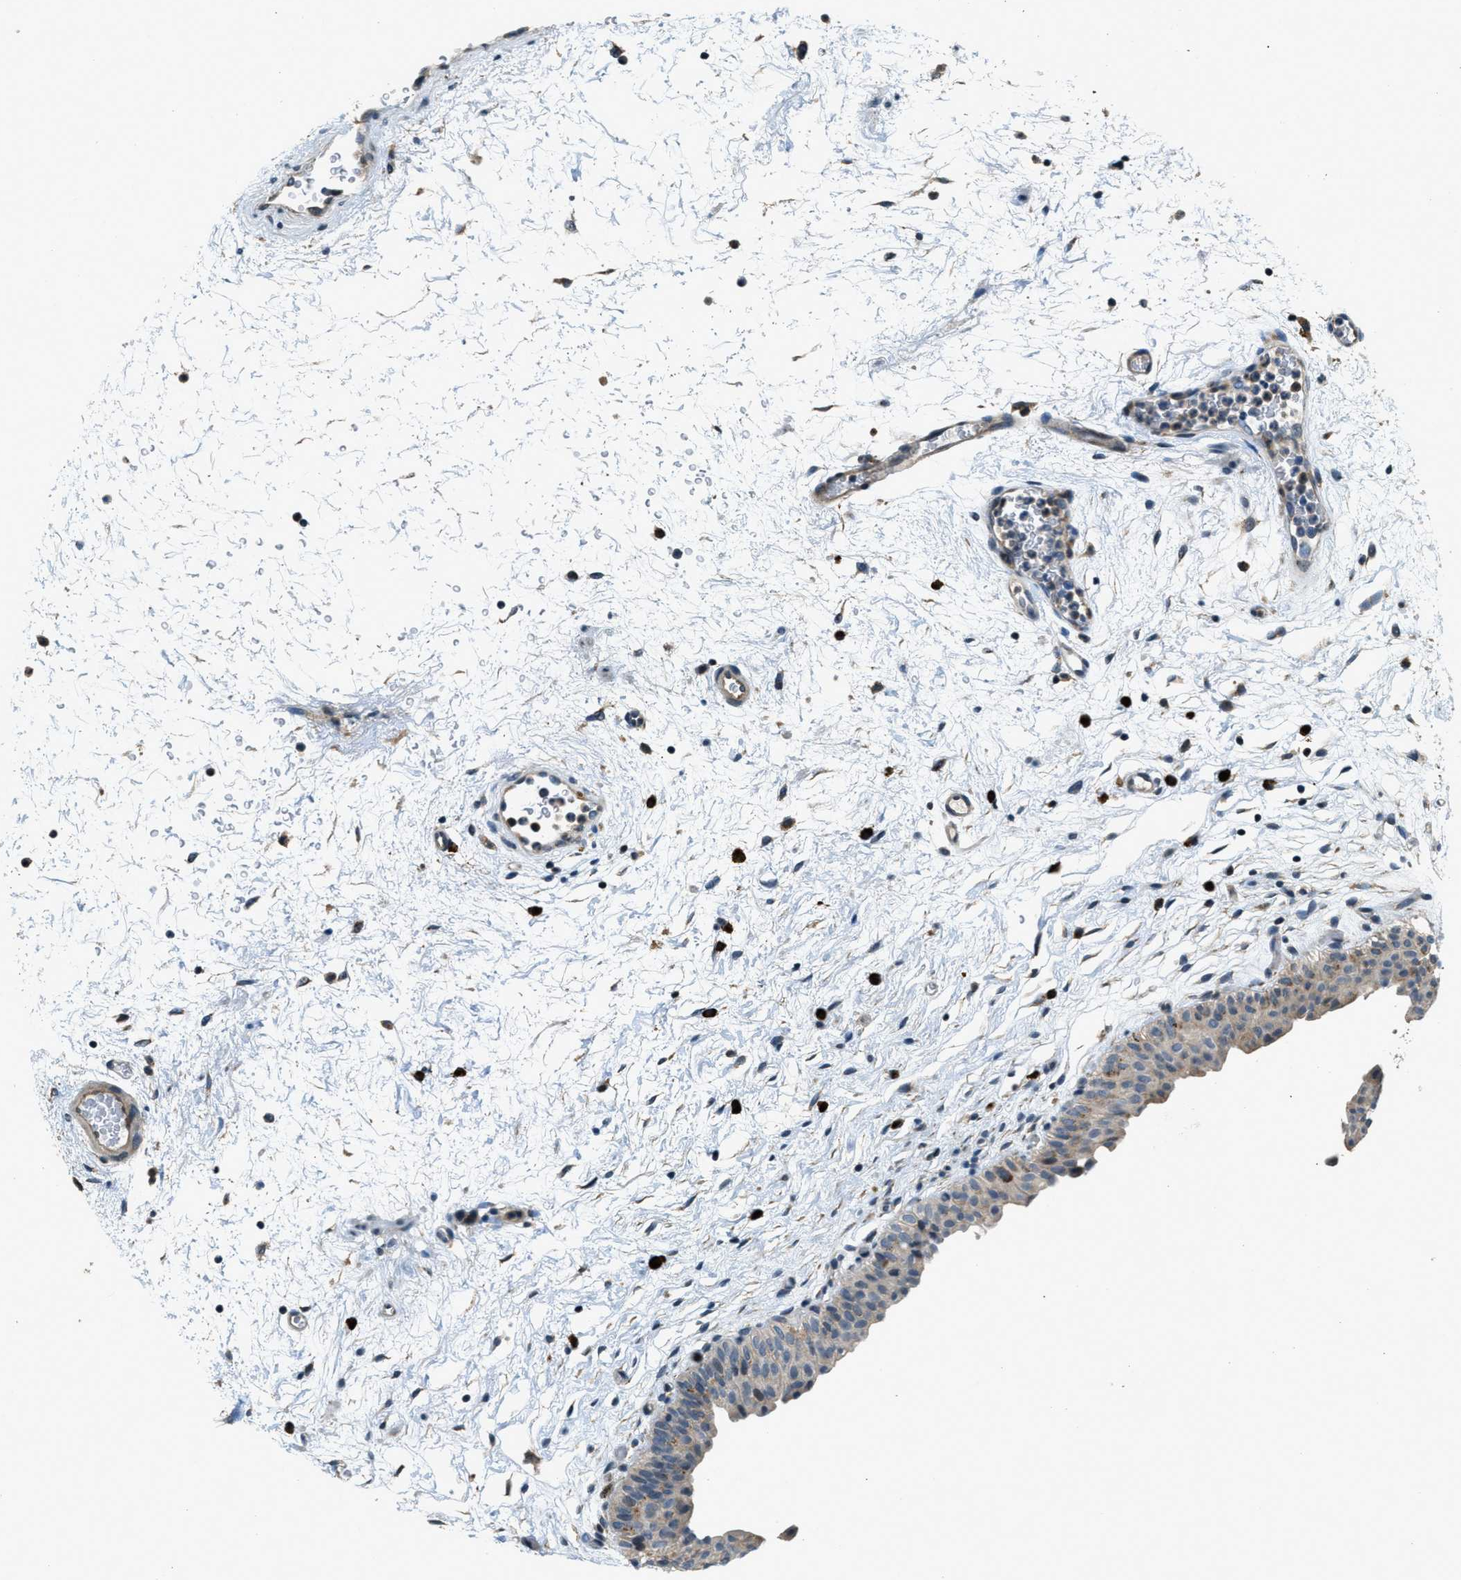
{"staining": {"intensity": "moderate", "quantity": "<25%", "location": "cytoplasmic/membranous,nuclear"}, "tissue": "urinary bladder", "cell_type": "Urothelial cells", "image_type": "normal", "snomed": [{"axis": "morphology", "description": "Normal tissue, NOS"}, {"axis": "topography", "description": "Urinary bladder"}], "caption": "Urinary bladder stained with a protein marker exhibits moderate staining in urothelial cells.", "gene": "HERC2", "patient": {"sex": "male", "age": 46}}